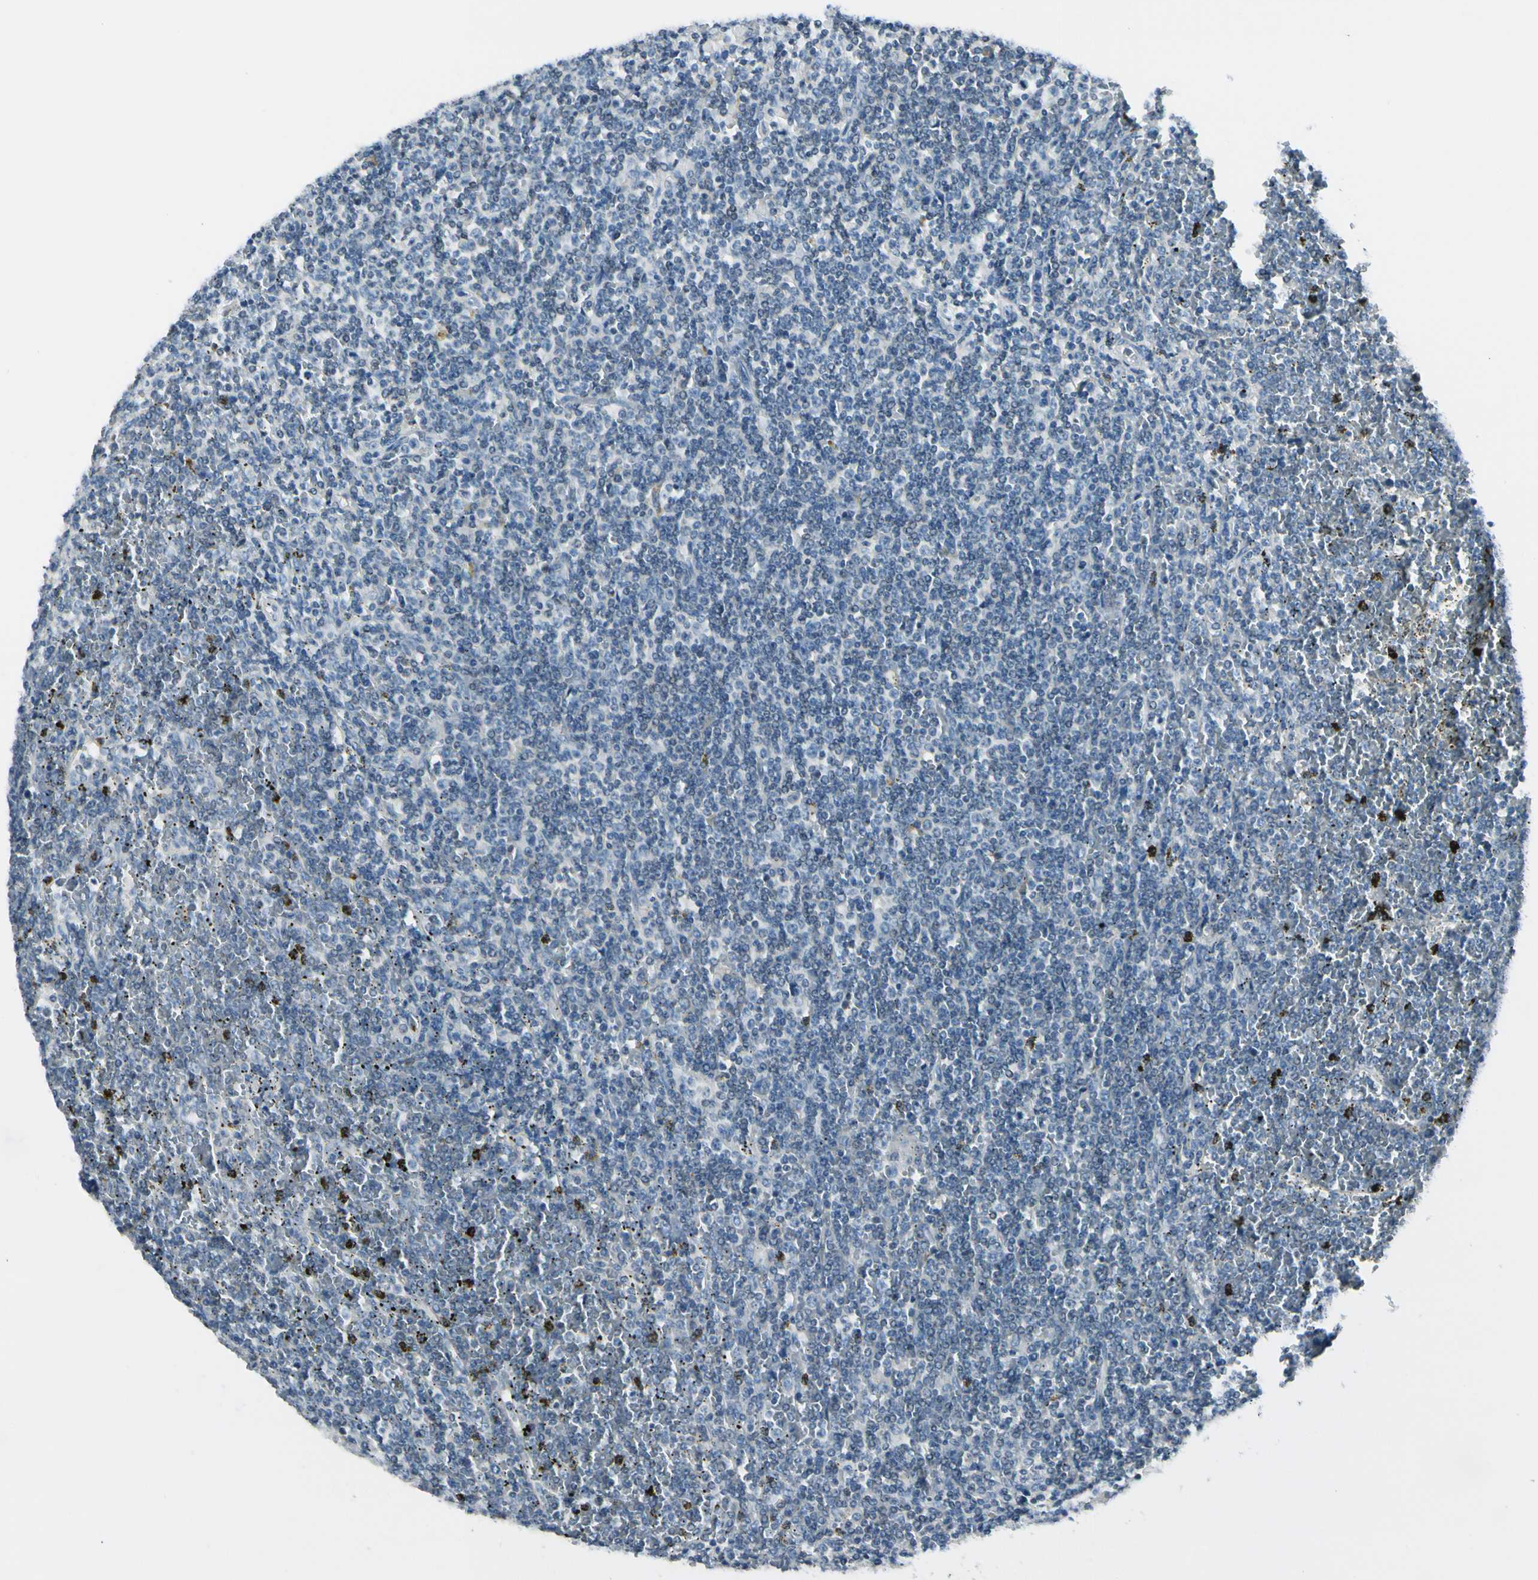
{"staining": {"intensity": "negative", "quantity": "none", "location": "none"}, "tissue": "lymphoma", "cell_type": "Tumor cells", "image_type": "cancer", "snomed": [{"axis": "morphology", "description": "Malignant lymphoma, non-Hodgkin's type, Low grade"}, {"axis": "topography", "description": "Spleen"}], "caption": "Tumor cells are negative for brown protein staining in lymphoma.", "gene": "PEBP1", "patient": {"sex": "female", "age": 19}}